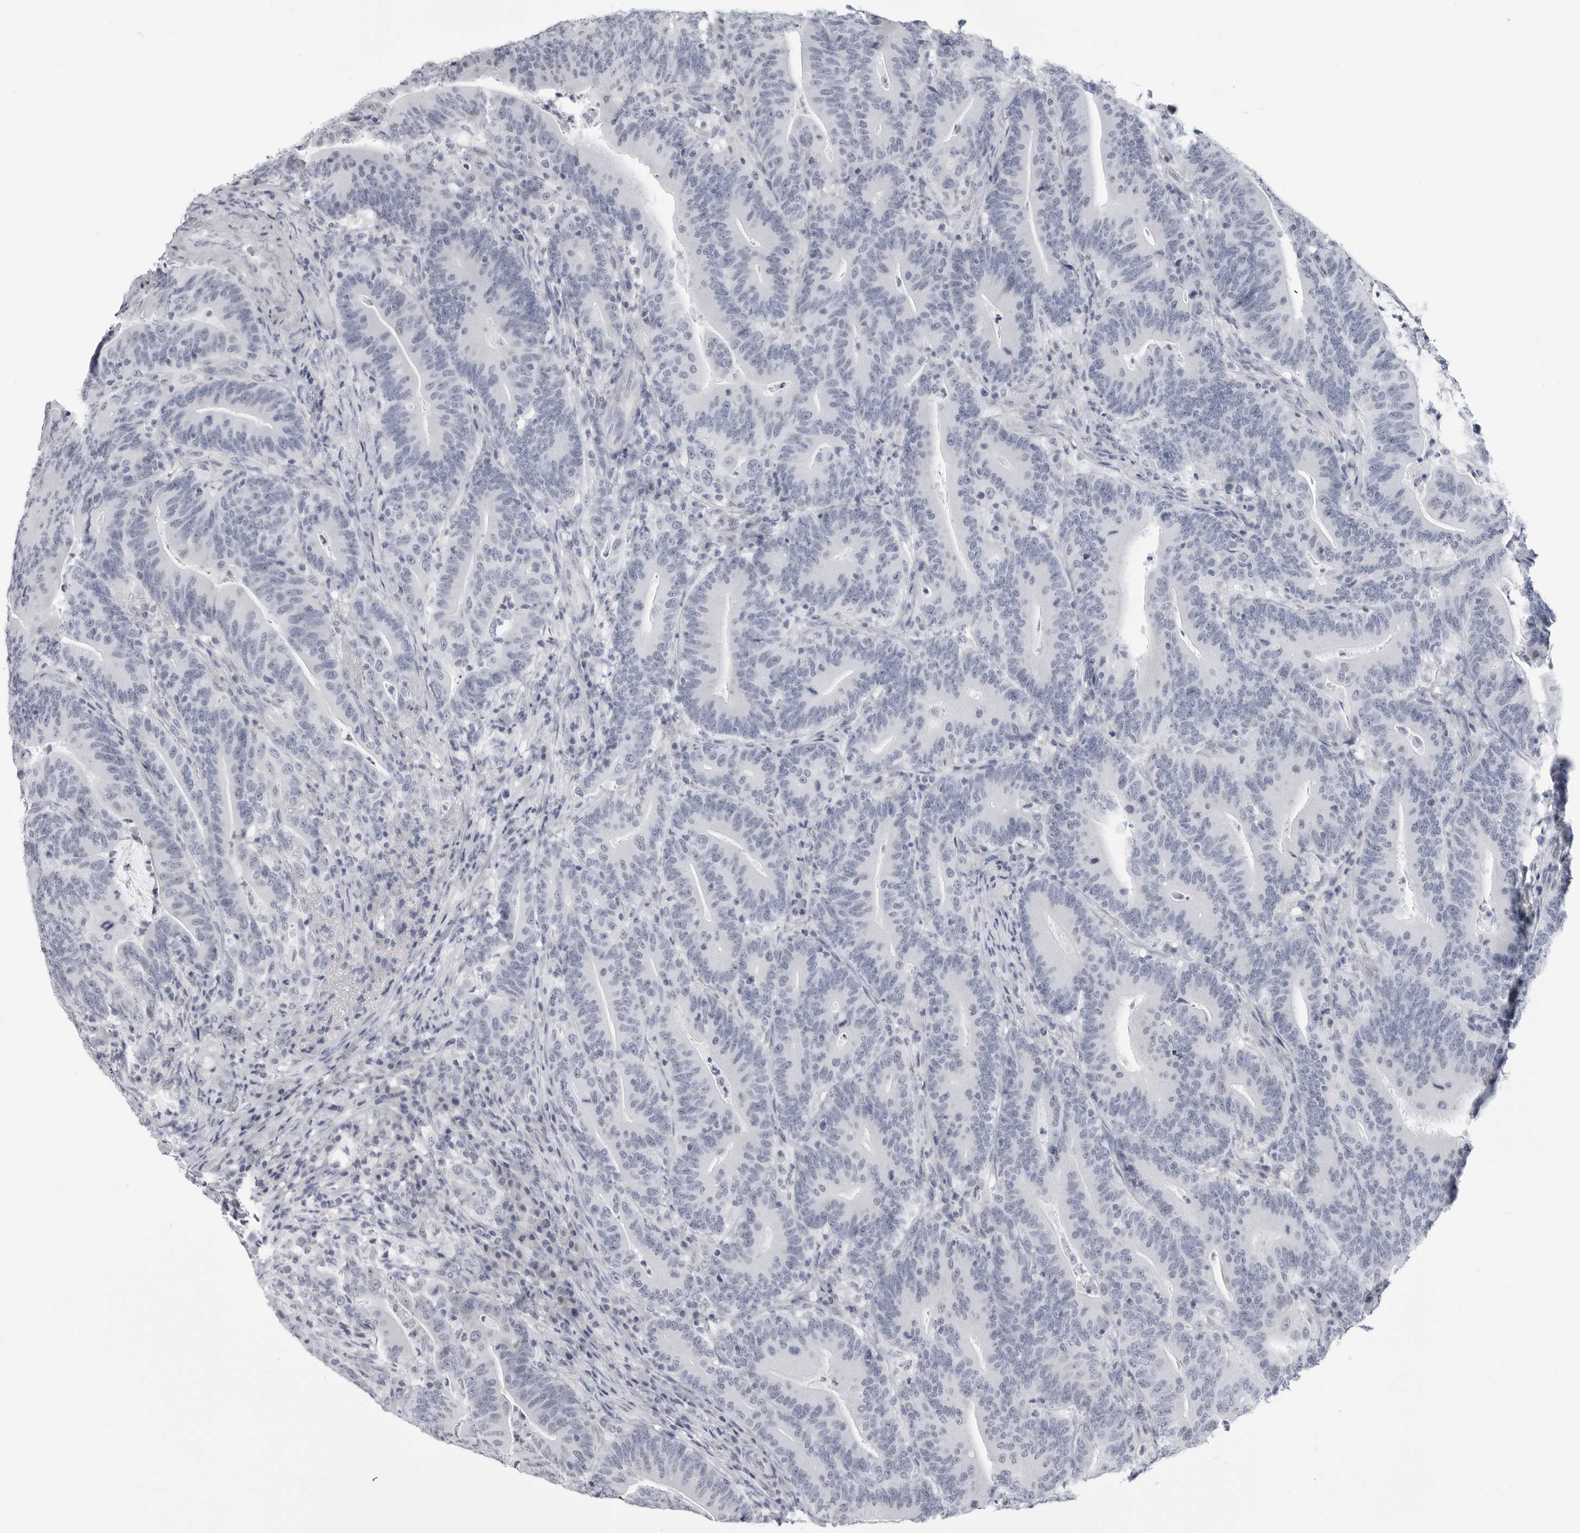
{"staining": {"intensity": "negative", "quantity": "none", "location": "none"}, "tissue": "colorectal cancer", "cell_type": "Tumor cells", "image_type": "cancer", "snomed": [{"axis": "morphology", "description": "Adenocarcinoma, NOS"}, {"axis": "topography", "description": "Colon"}], "caption": "Immunohistochemical staining of colorectal cancer (adenocarcinoma) reveals no significant expression in tumor cells.", "gene": "PGA3", "patient": {"sex": "female", "age": 66}}